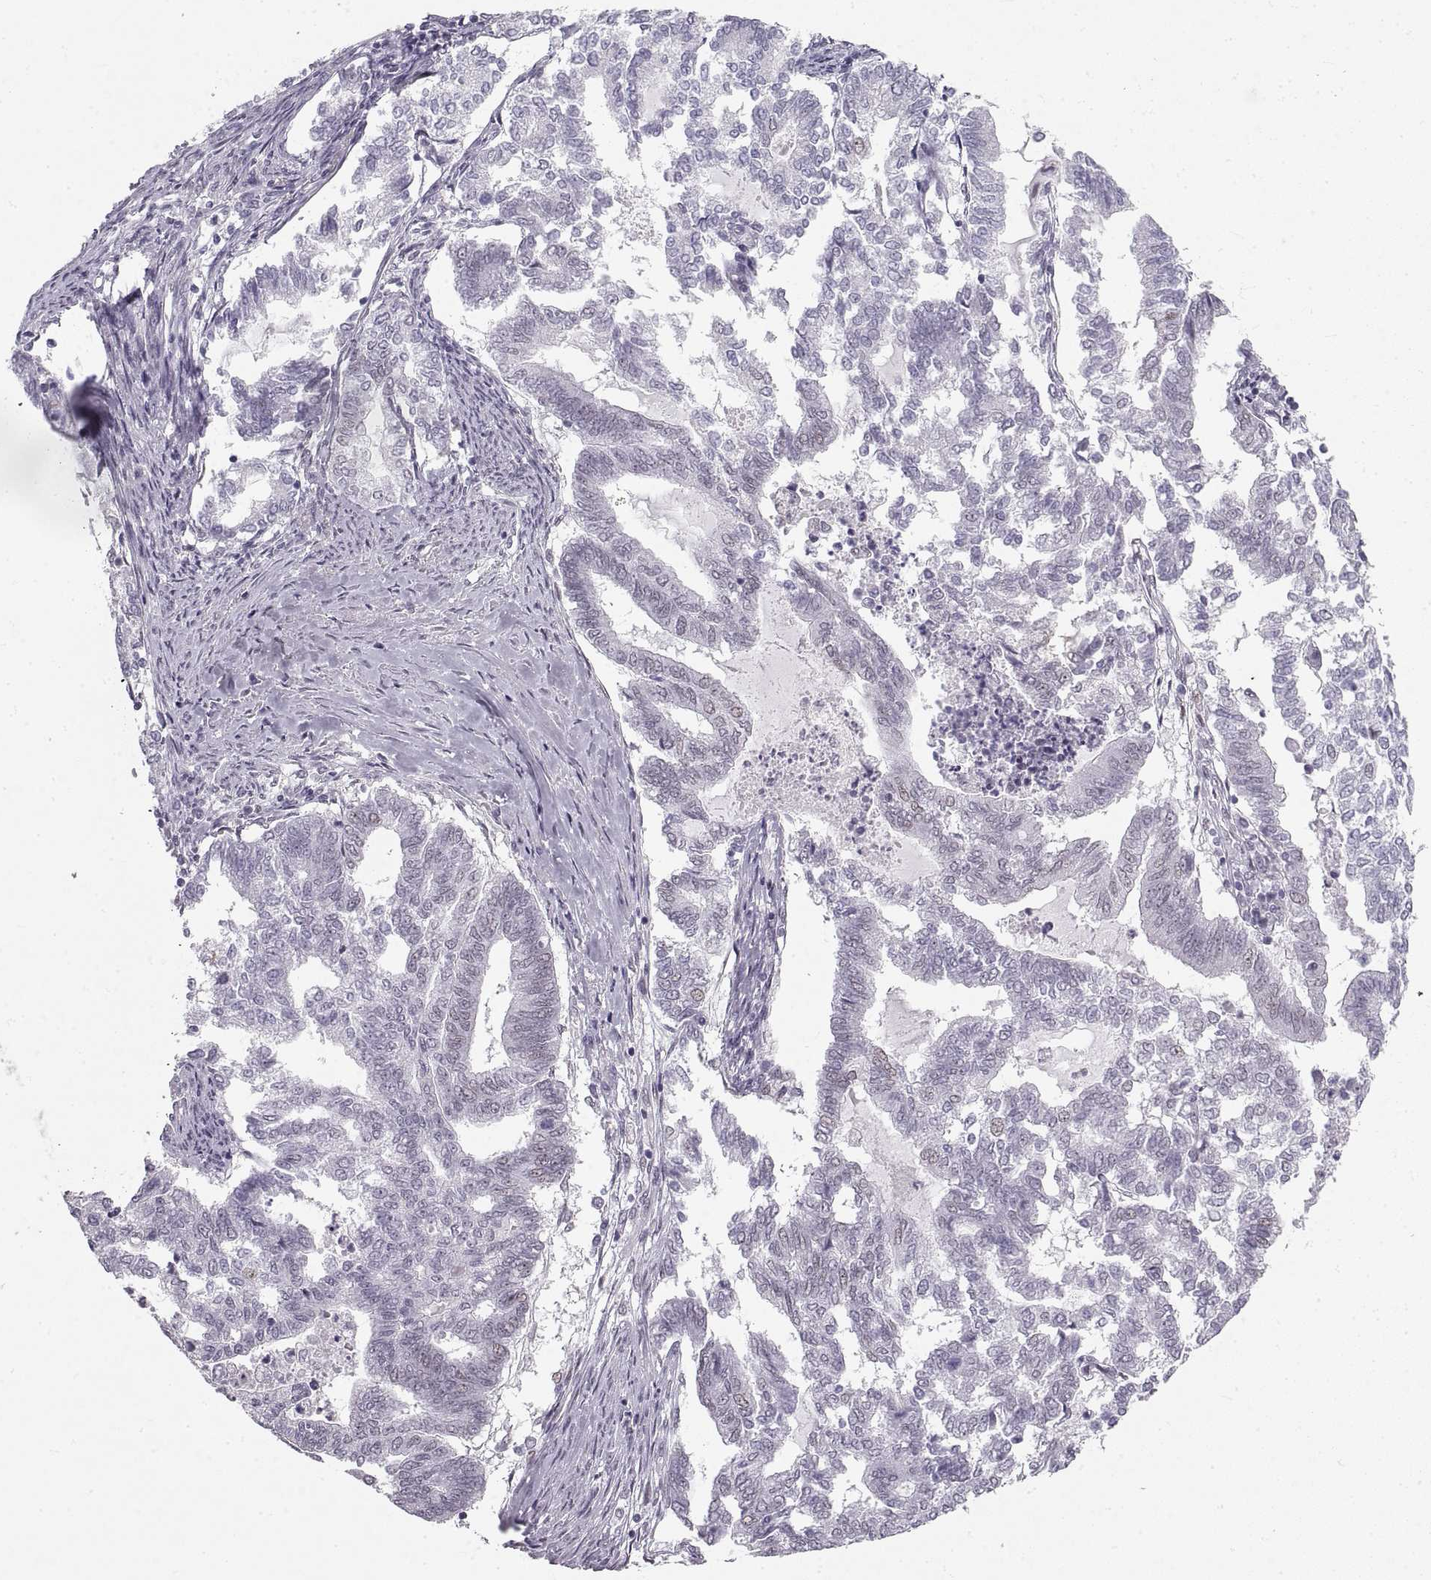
{"staining": {"intensity": "negative", "quantity": "none", "location": "none"}, "tissue": "endometrial cancer", "cell_type": "Tumor cells", "image_type": "cancer", "snomed": [{"axis": "morphology", "description": "Adenocarcinoma, NOS"}, {"axis": "topography", "description": "Endometrium"}], "caption": "Tumor cells show no significant protein expression in endometrial adenocarcinoma.", "gene": "NANOS3", "patient": {"sex": "female", "age": 79}}